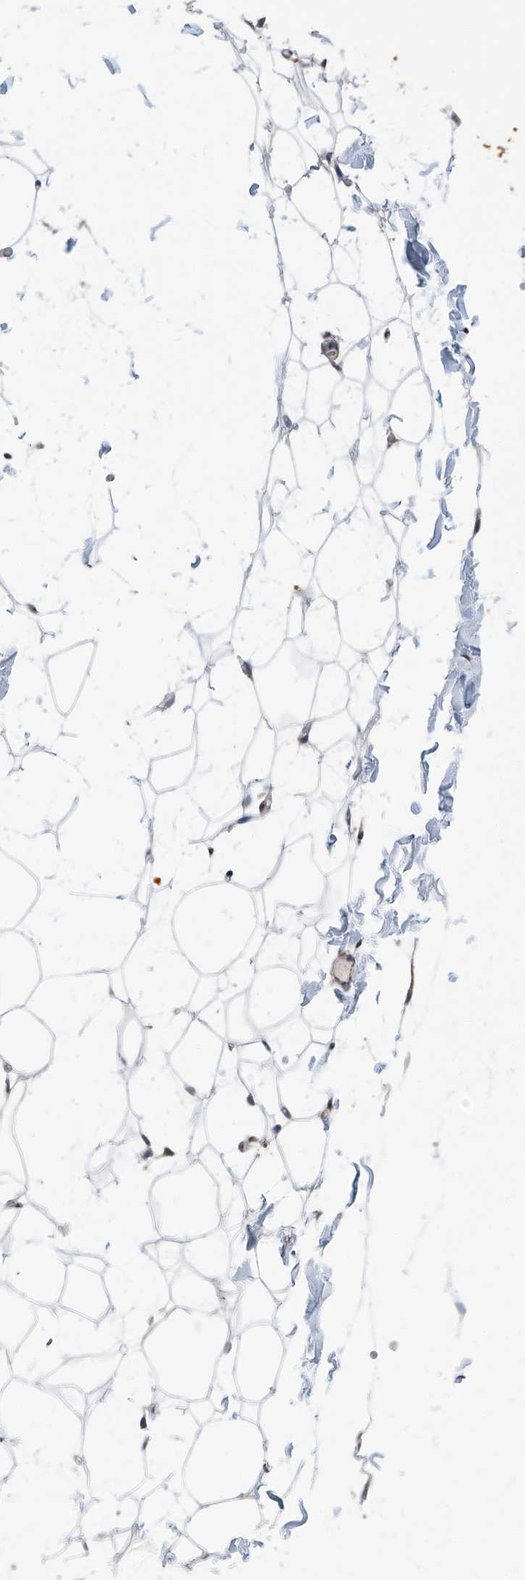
{"staining": {"intensity": "weak", "quantity": "25%-75%", "location": "nuclear"}, "tissue": "adipose tissue", "cell_type": "Adipocytes", "image_type": "normal", "snomed": [{"axis": "morphology", "description": "Normal tissue, NOS"}, {"axis": "topography", "description": "Breast"}], "caption": "Approximately 25%-75% of adipocytes in unremarkable adipose tissue display weak nuclear protein positivity as visualized by brown immunohistochemical staining.", "gene": "HSPA6", "patient": {"sex": "female", "age": 23}}